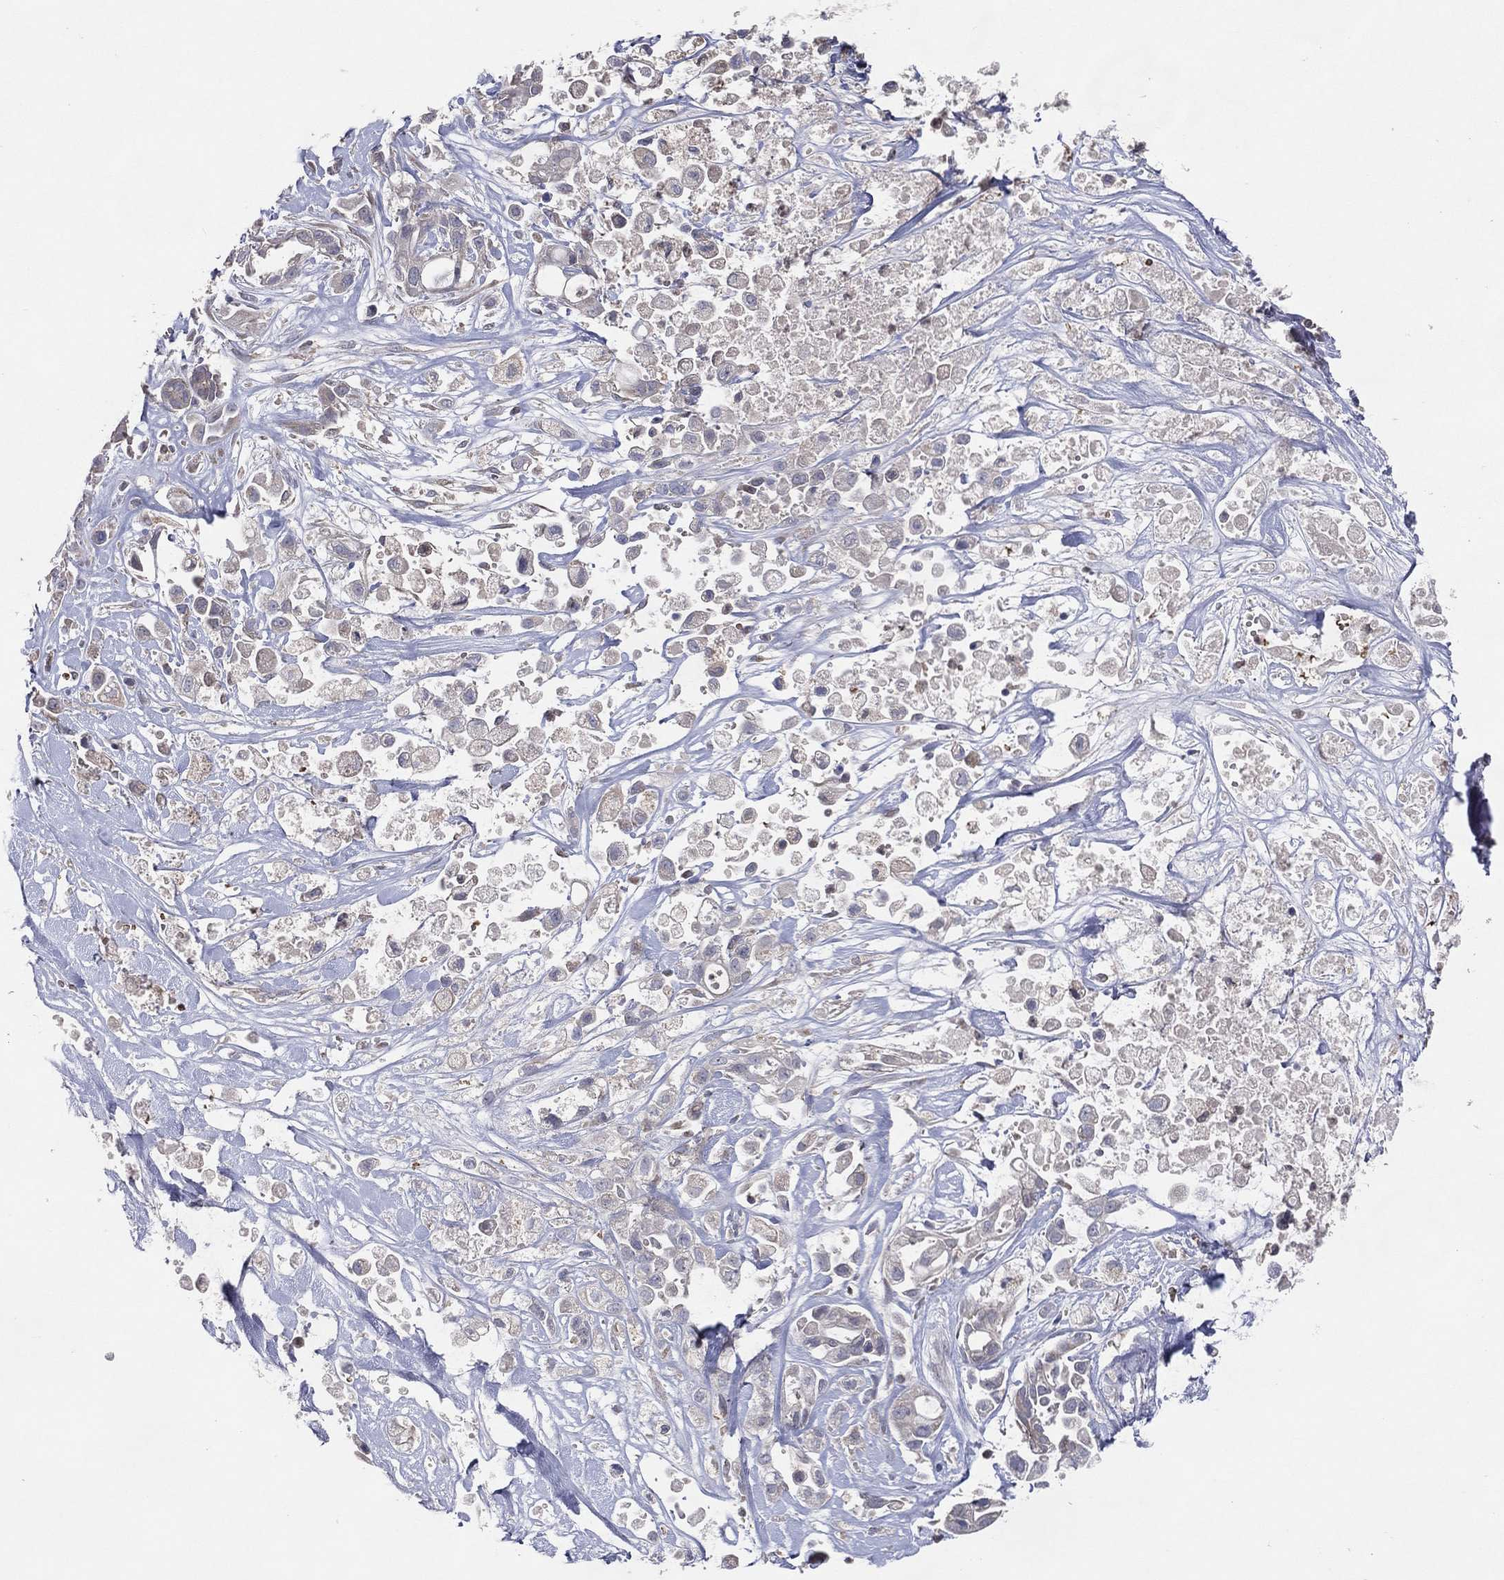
{"staining": {"intensity": "negative", "quantity": "none", "location": "none"}, "tissue": "pancreatic cancer", "cell_type": "Tumor cells", "image_type": "cancer", "snomed": [{"axis": "morphology", "description": "Adenocarcinoma, NOS"}, {"axis": "topography", "description": "Pancreas"}], "caption": "Immunohistochemistry (IHC) of pancreatic adenocarcinoma shows no positivity in tumor cells. (Stains: DAB (3,3'-diaminobenzidine) immunohistochemistry (IHC) with hematoxylin counter stain, Microscopy: brightfield microscopy at high magnification).", "gene": "DNAH7", "patient": {"sex": "male", "age": 44}}